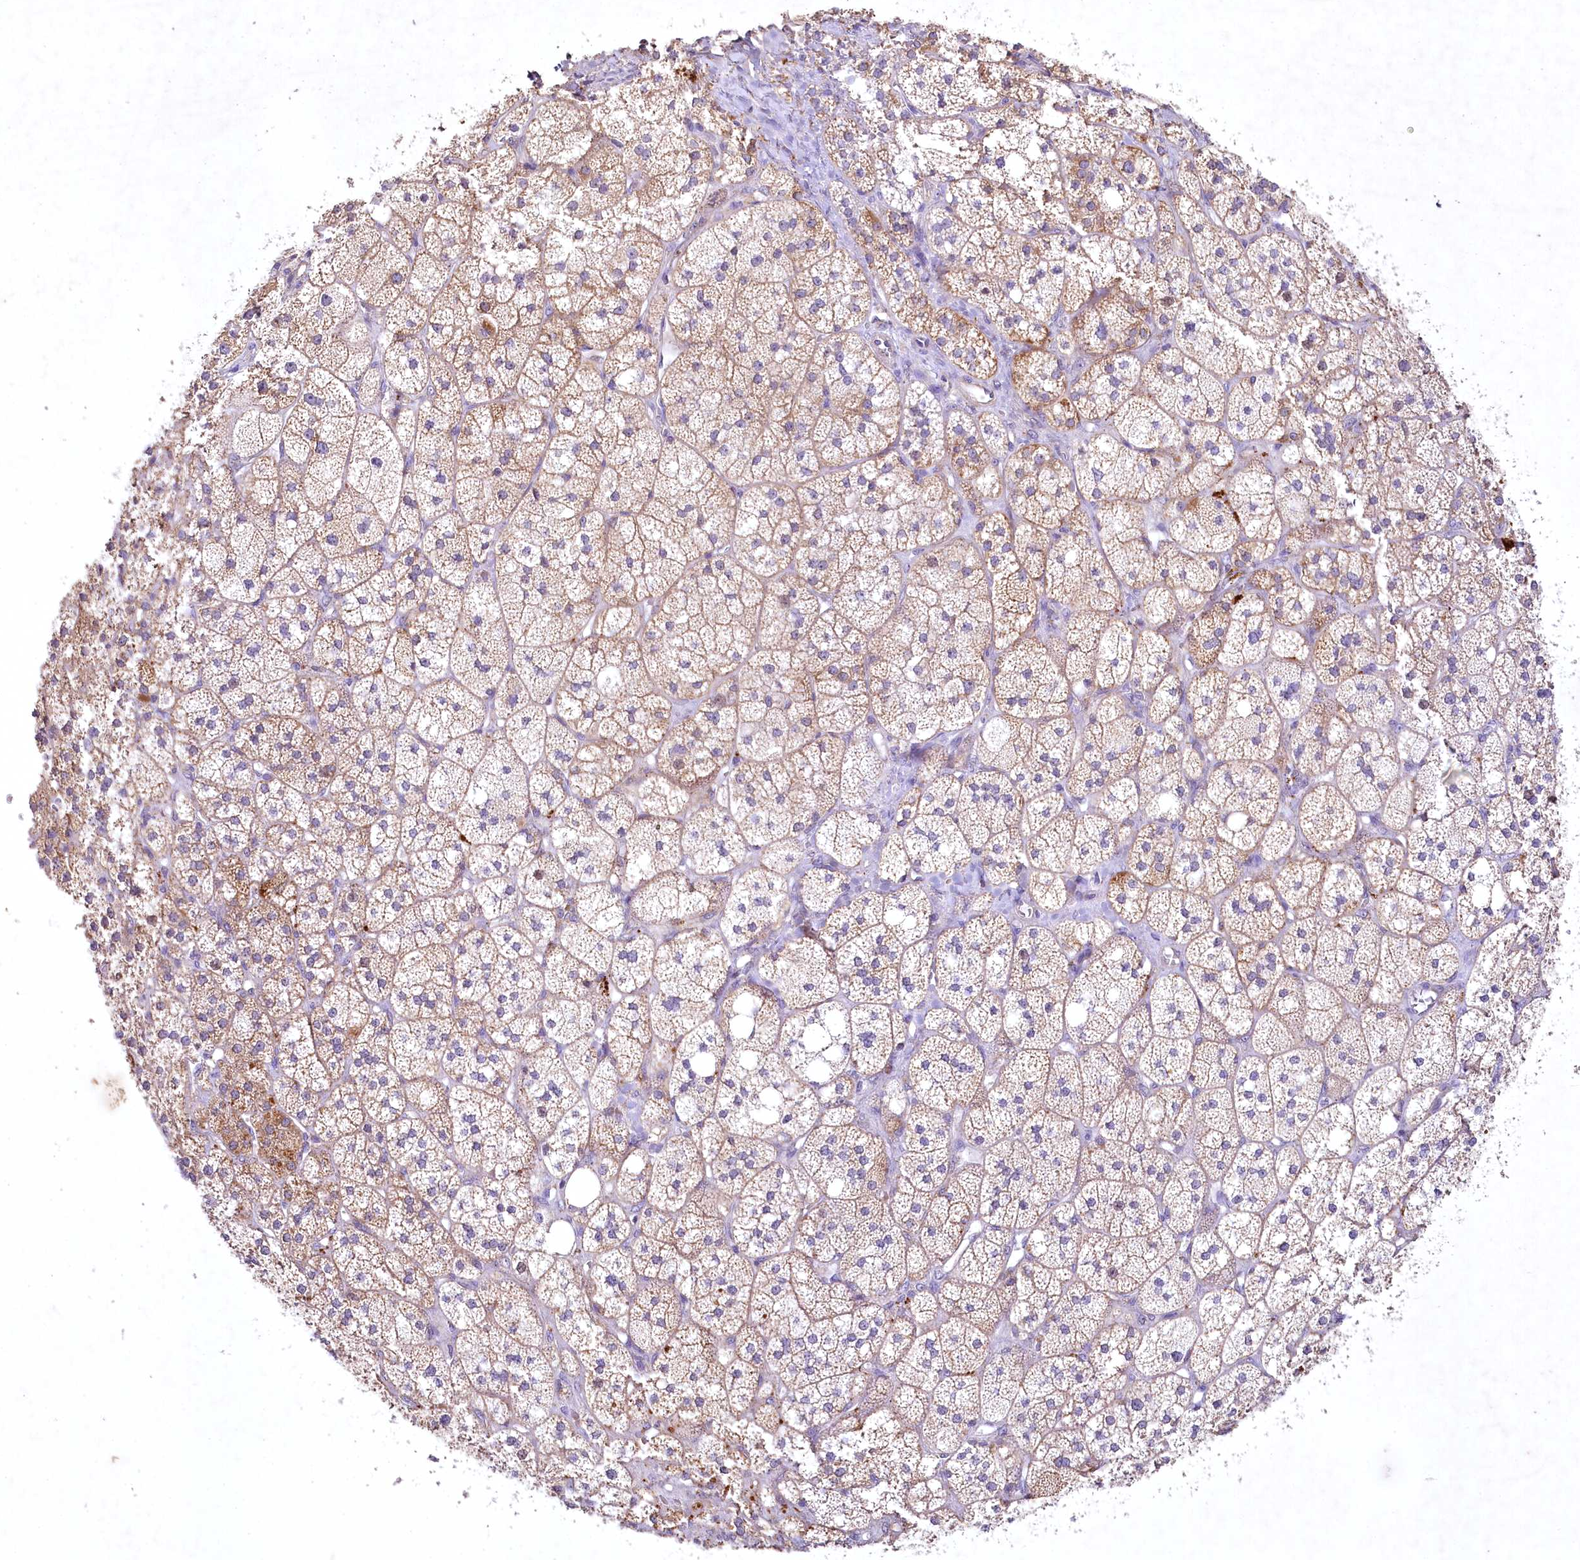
{"staining": {"intensity": "strong", "quantity": "25%-75%", "location": "cytoplasmic/membranous"}, "tissue": "adrenal gland", "cell_type": "Glandular cells", "image_type": "normal", "snomed": [{"axis": "morphology", "description": "Normal tissue, NOS"}, {"axis": "topography", "description": "Adrenal gland"}], "caption": "An image of human adrenal gland stained for a protein exhibits strong cytoplasmic/membranous brown staining in glandular cells. The staining is performed using DAB (3,3'-diaminobenzidine) brown chromogen to label protein expression. The nuclei are counter-stained blue using hematoxylin.", "gene": "MRPL44", "patient": {"sex": "male", "age": 61}}